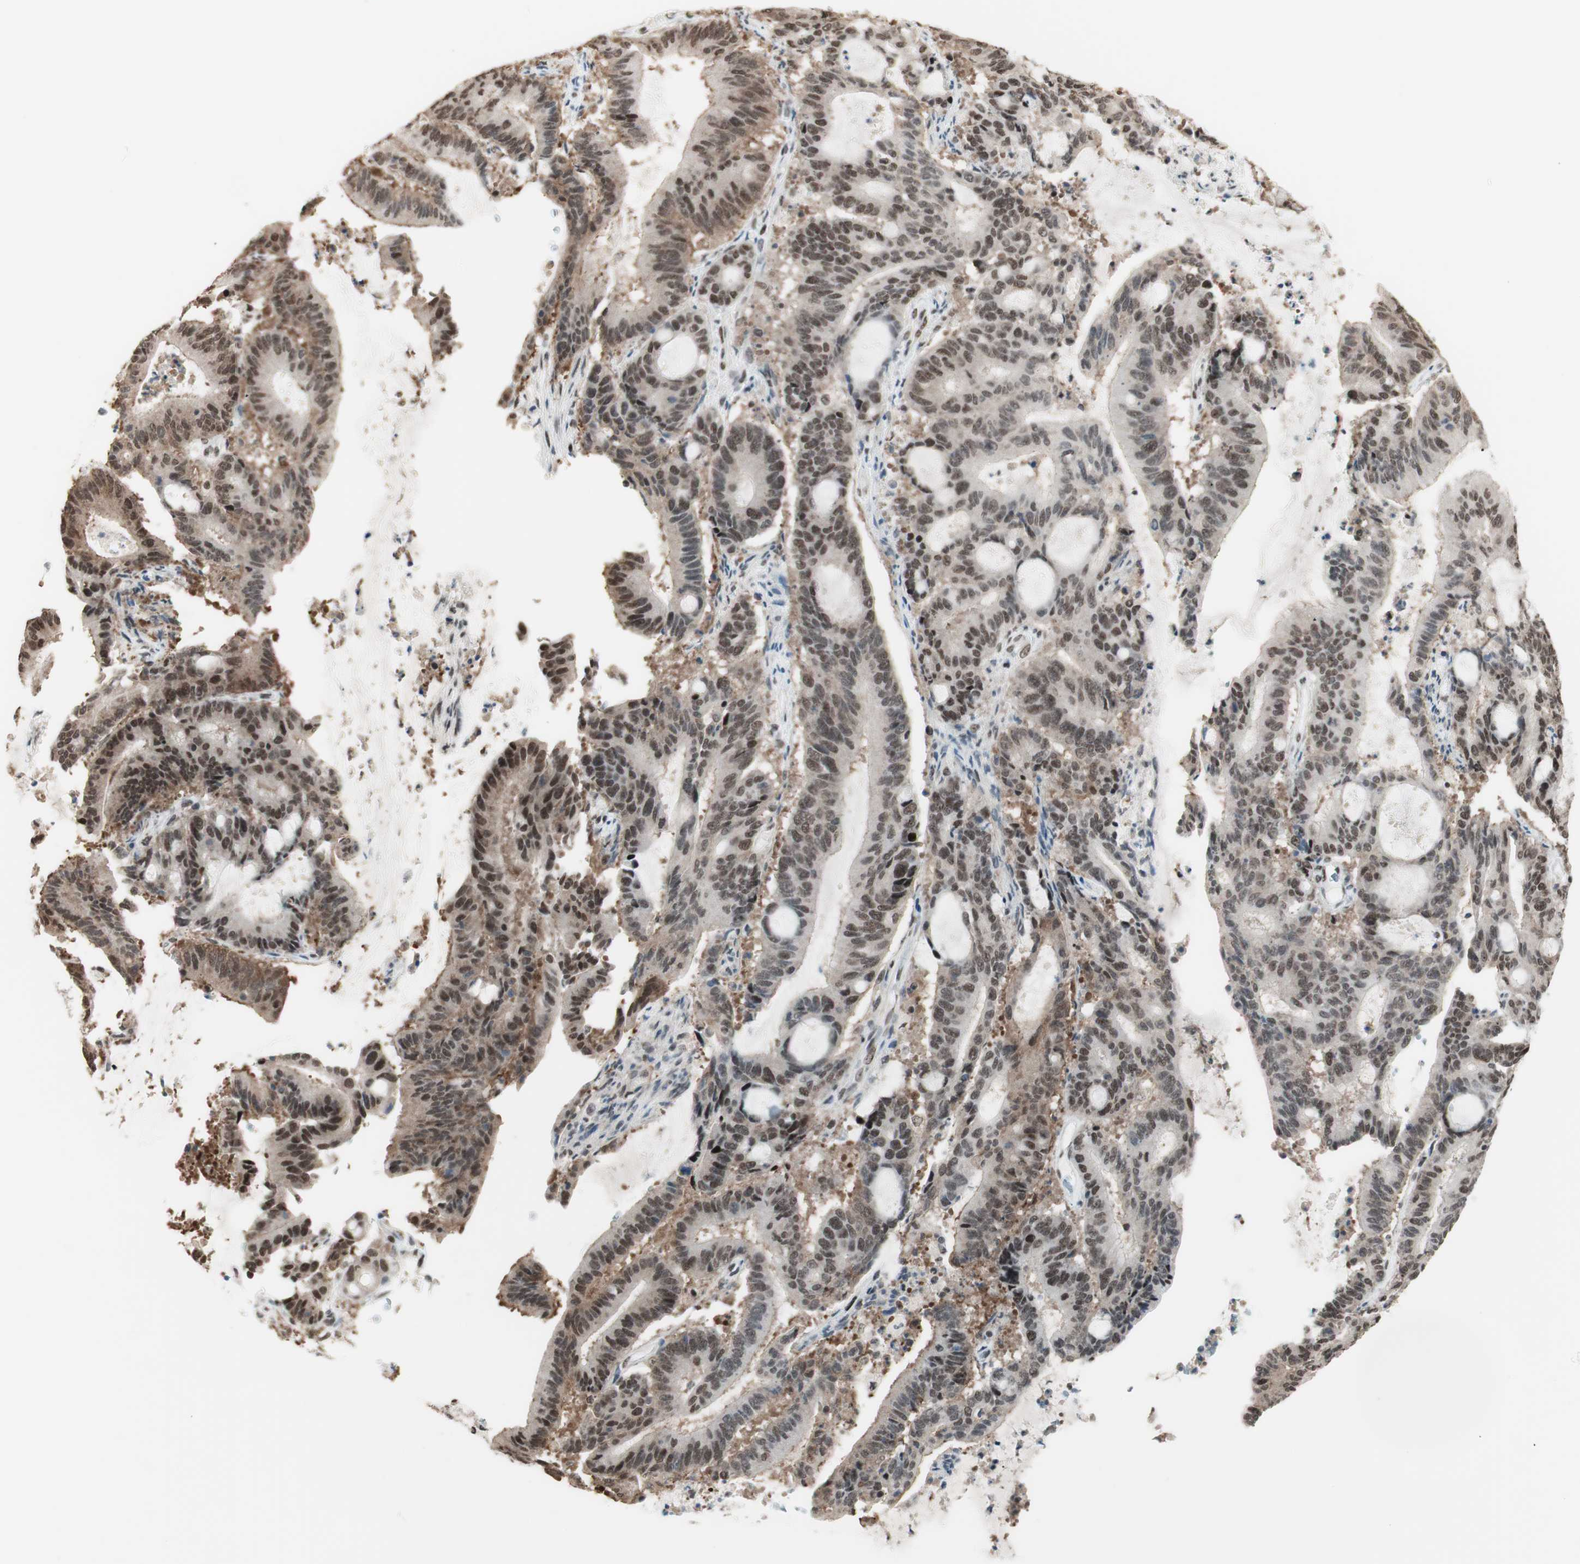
{"staining": {"intensity": "moderate", "quantity": "25%-75%", "location": "nuclear"}, "tissue": "liver cancer", "cell_type": "Tumor cells", "image_type": "cancer", "snomed": [{"axis": "morphology", "description": "Cholangiocarcinoma"}, {"axis": "topography", "description": "Liver"}], "caption": "Moderate nuclear protein expression is present in approximately 25%-75% of tumor cells in liver cancer.", "gene": "SMARCE1", "patient": {"sex": "female", "age": 73}}